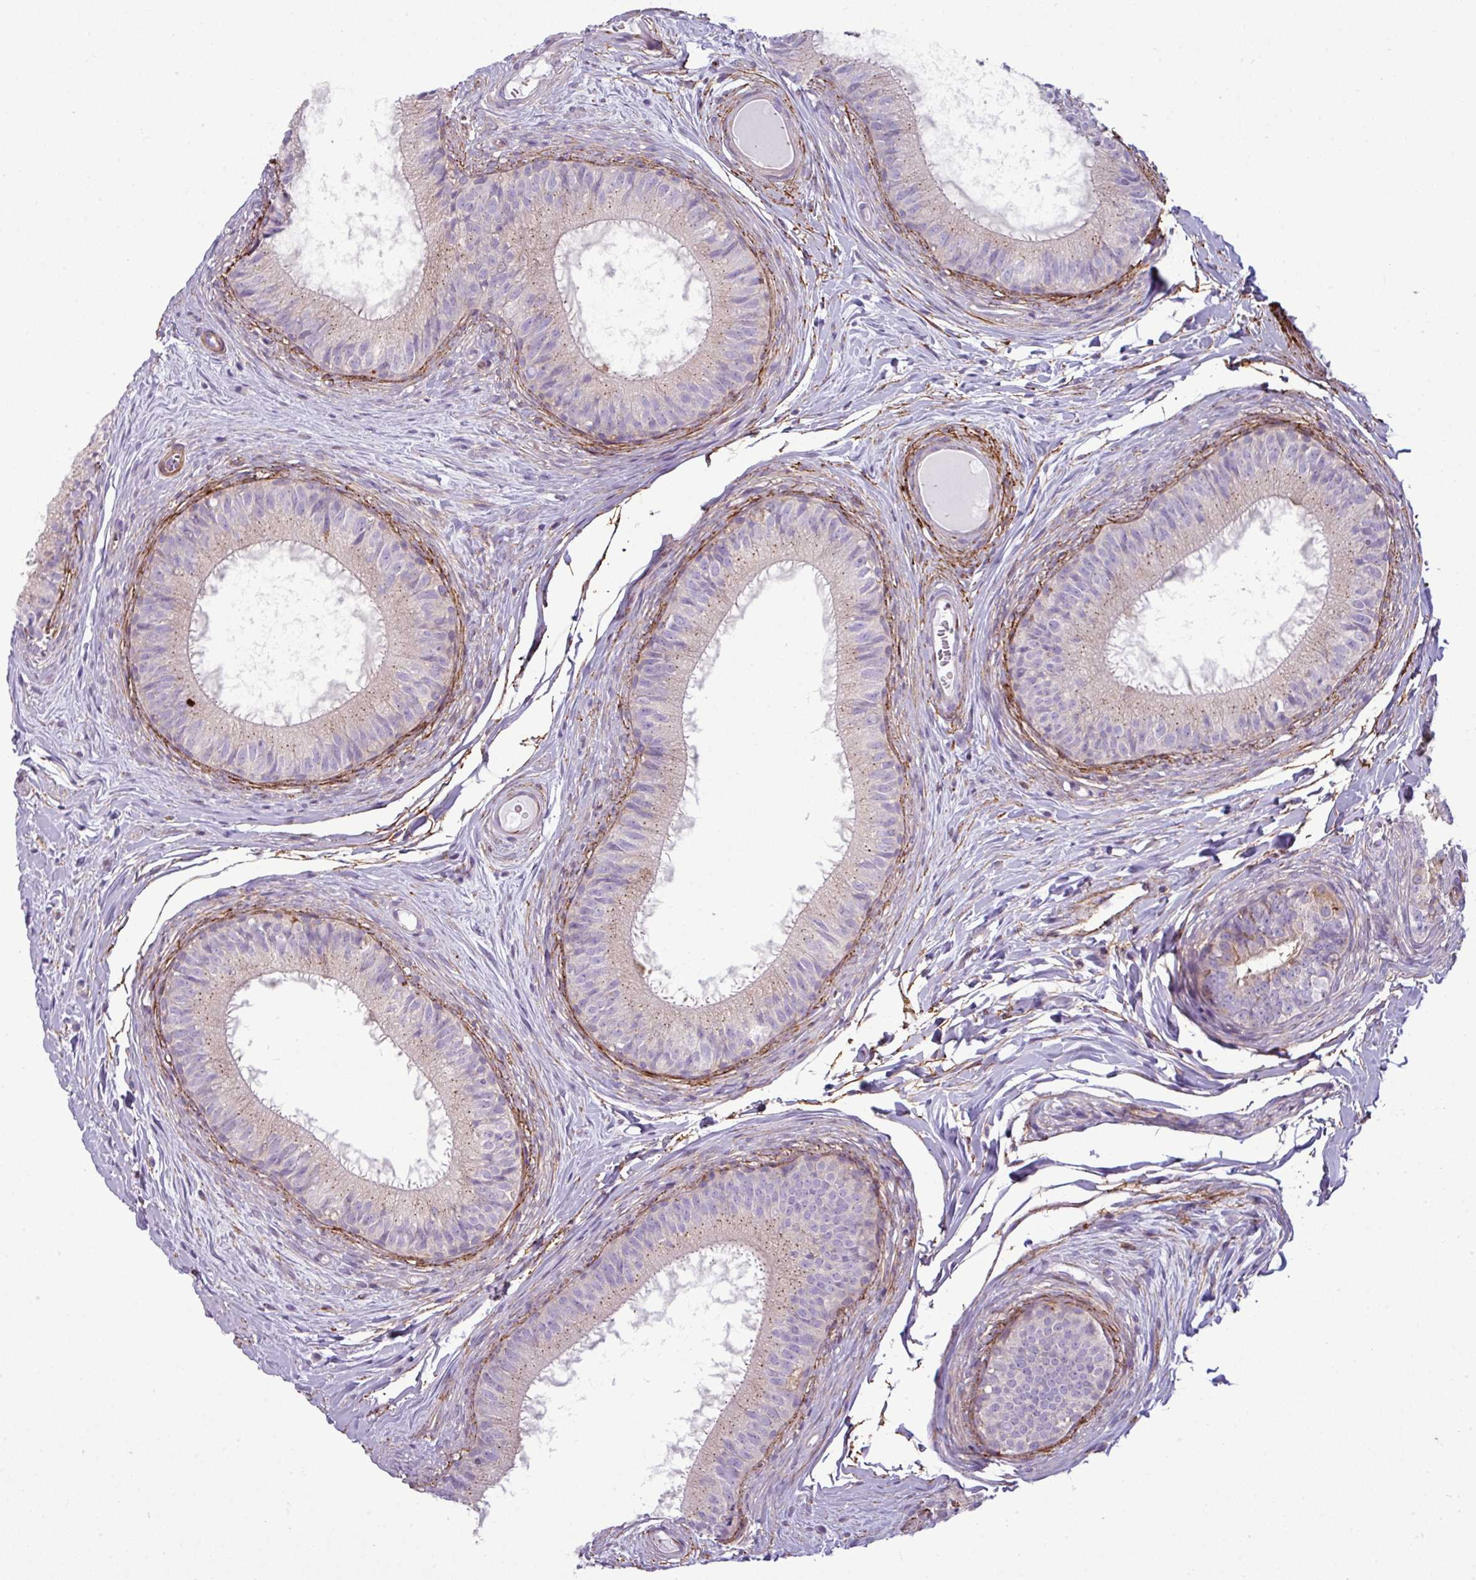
{"staining": {"intensity": "negative", "quantity": "none", "location": "none"}, "tissue": "epididymis", "cell_type": "Glandular cells", "image_type": "normal", "snomed": [{"axis": "morphology", "description": "Normal tissue, NOS"}, {"axis": "topography", "description": "Epididymis"}], "caption": "IHC photomicrograph of benign epididymis stained for a protein (brown), which exhibits no positivity in glandular cells.", "gene": "COL8A1", "patient": {"sex": "male", "age": 25}}